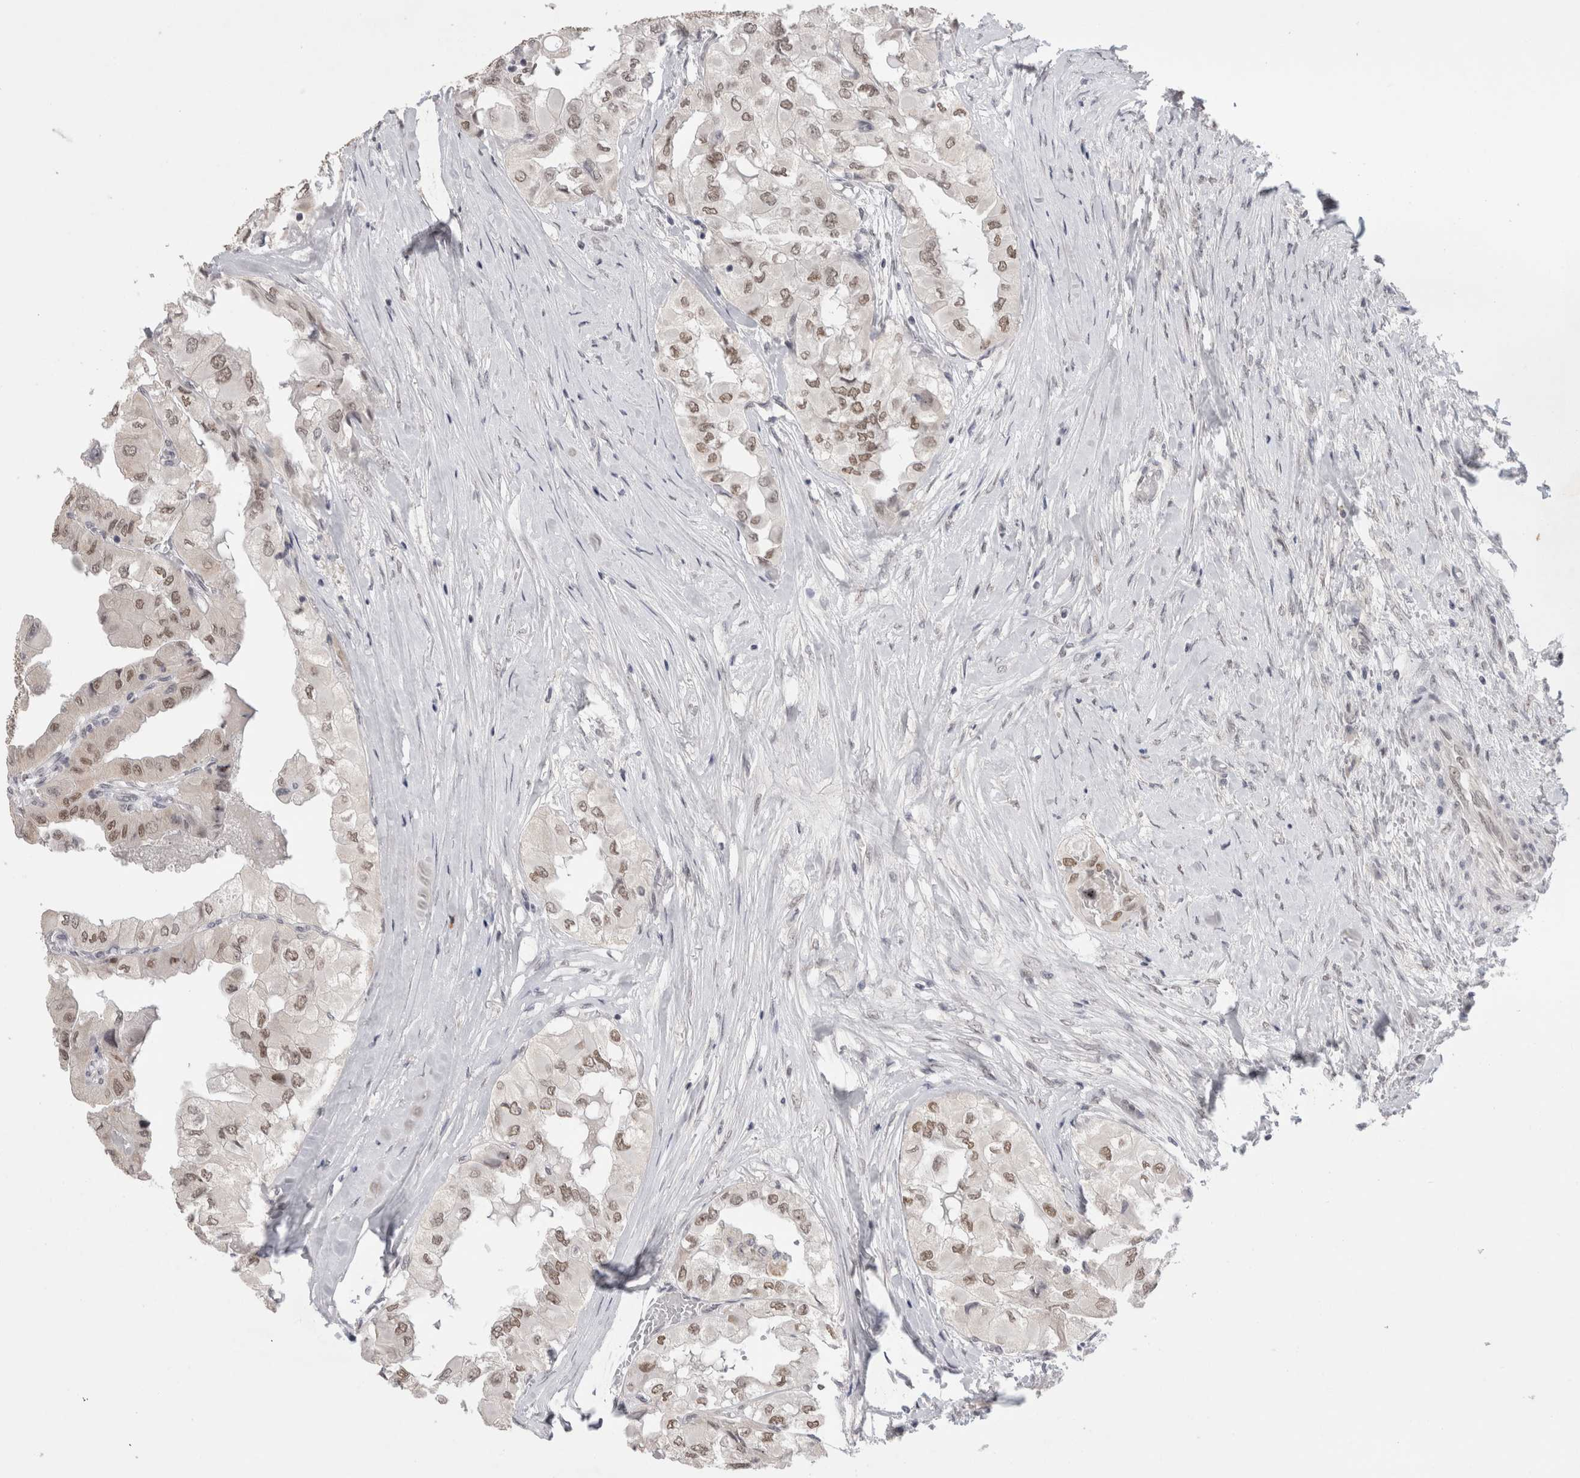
{"staining": {"intensity": "moderate", "quantity": ">75%", "location": "nuclear"}, "tissue": "thyroid cancer", "cell_type": "Tumor cells", "image_type": "cancer", "snomed": [{"axis": "morphology", "description": "Papillary adenocarcinoma, NOS"}, {"axis": "topography", "description": "Thyroid gland"}], "caption": "A photomicrograph of human thyroid cancer (papillary adenocarcinoma) stained for a protein exhibits moderate nuclear brown staining in tumor cells.", "gene": "RECQL4", "patient": {"sex": "female", "age": 59}}